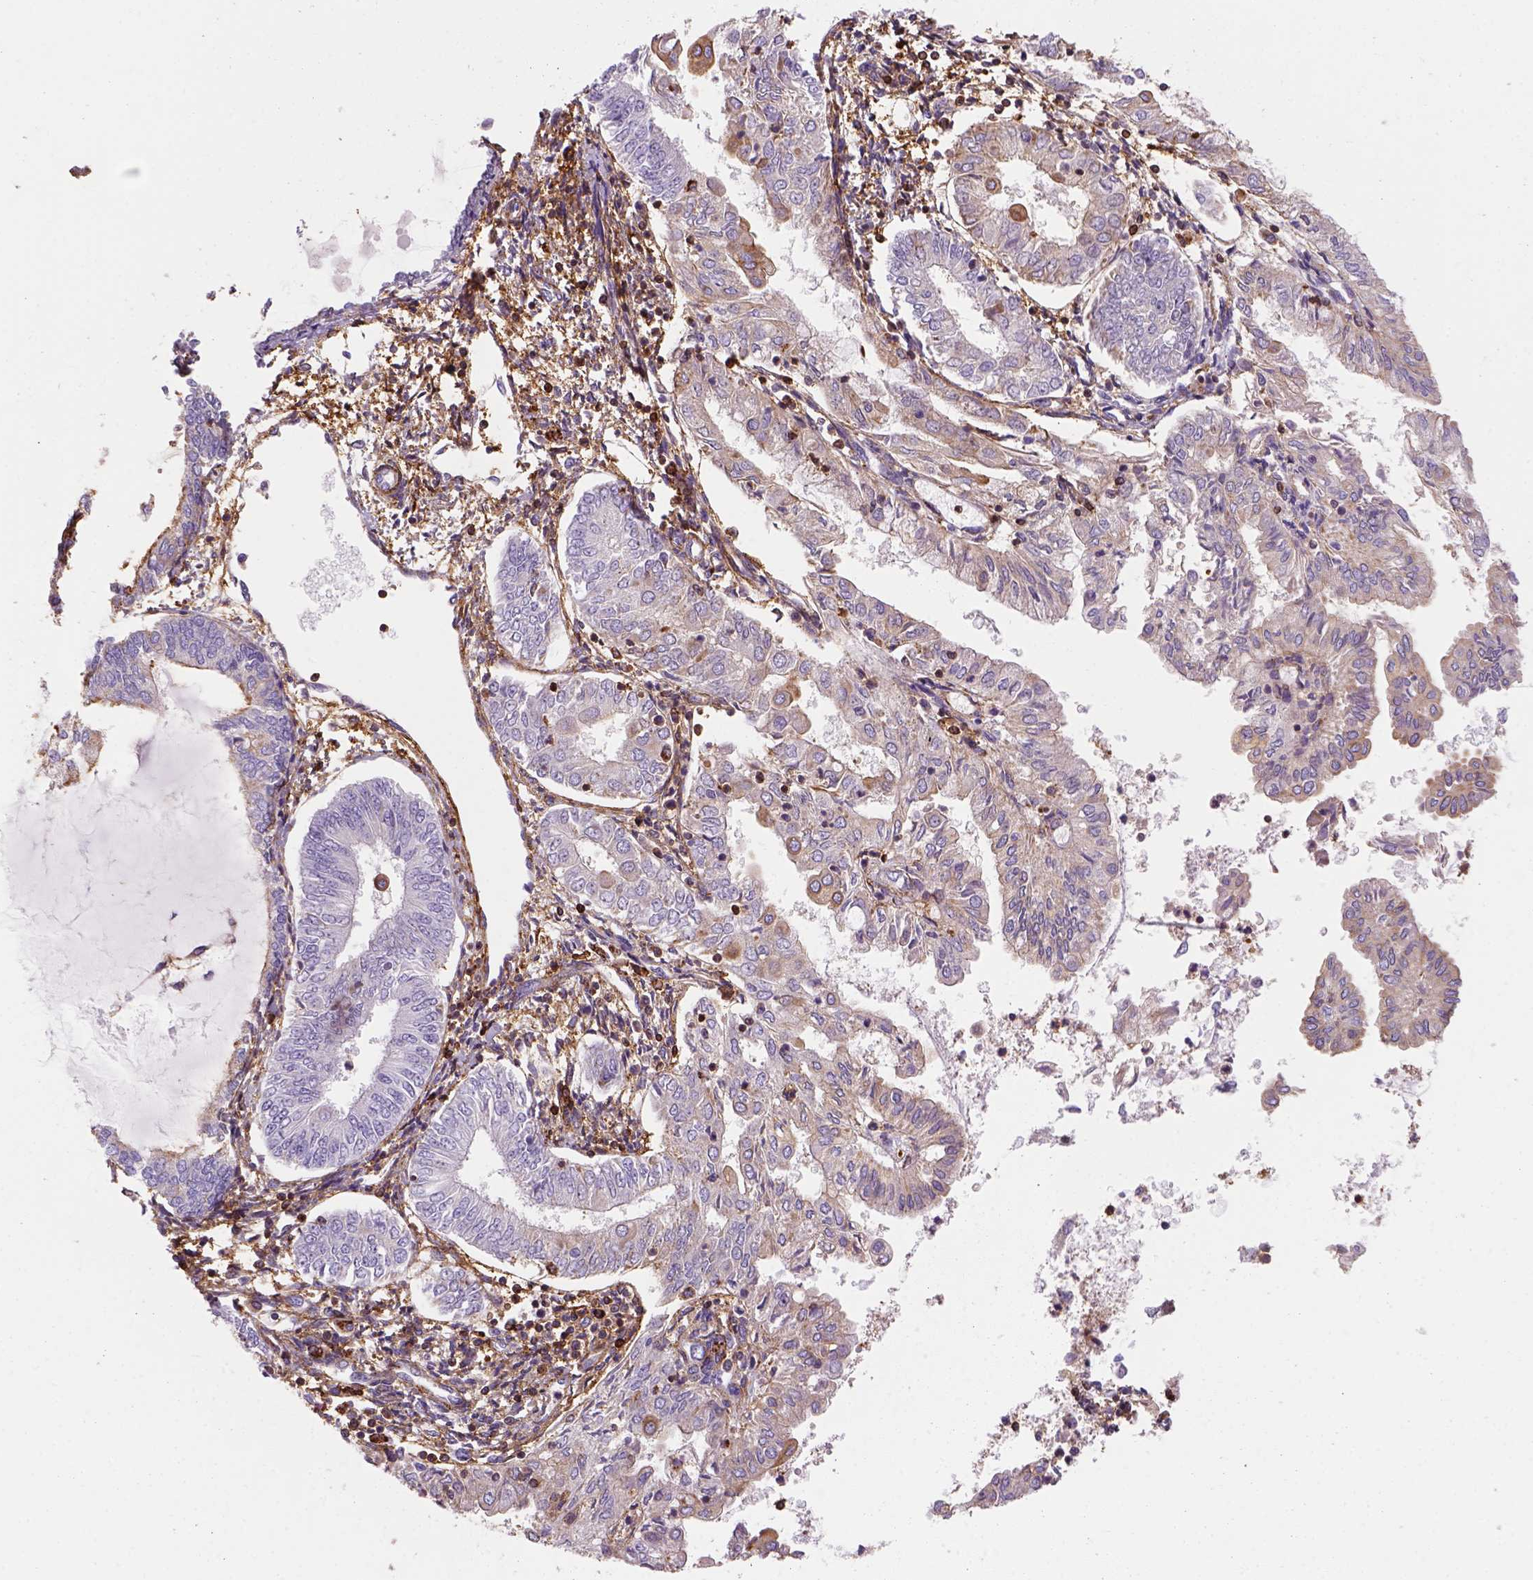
{"staining": {"intensity": "weak", "quantity": "25%-75%", "location": "cytoplasmic/membranous"}, "tissue": "endometrial cancer", "cell_type": "Tumor cells", "image_type": "cancer", "snomed": [{"axis": "morphology", "description": "Adenocarcinoma, NOS"}, {"axis": "topography", "description": "Endometrium"}], "caption": "DAB (3,3'-diaminobenzidine) immunohistochemical staining of endometrial cancer (adenocarcinoma) reveals weak cytoplasmic/membranous protein staining in approximately 25%-75% of tumor cells.", "gene": "GPRC5D", "patient": {"sex": "female", "age": 68}}